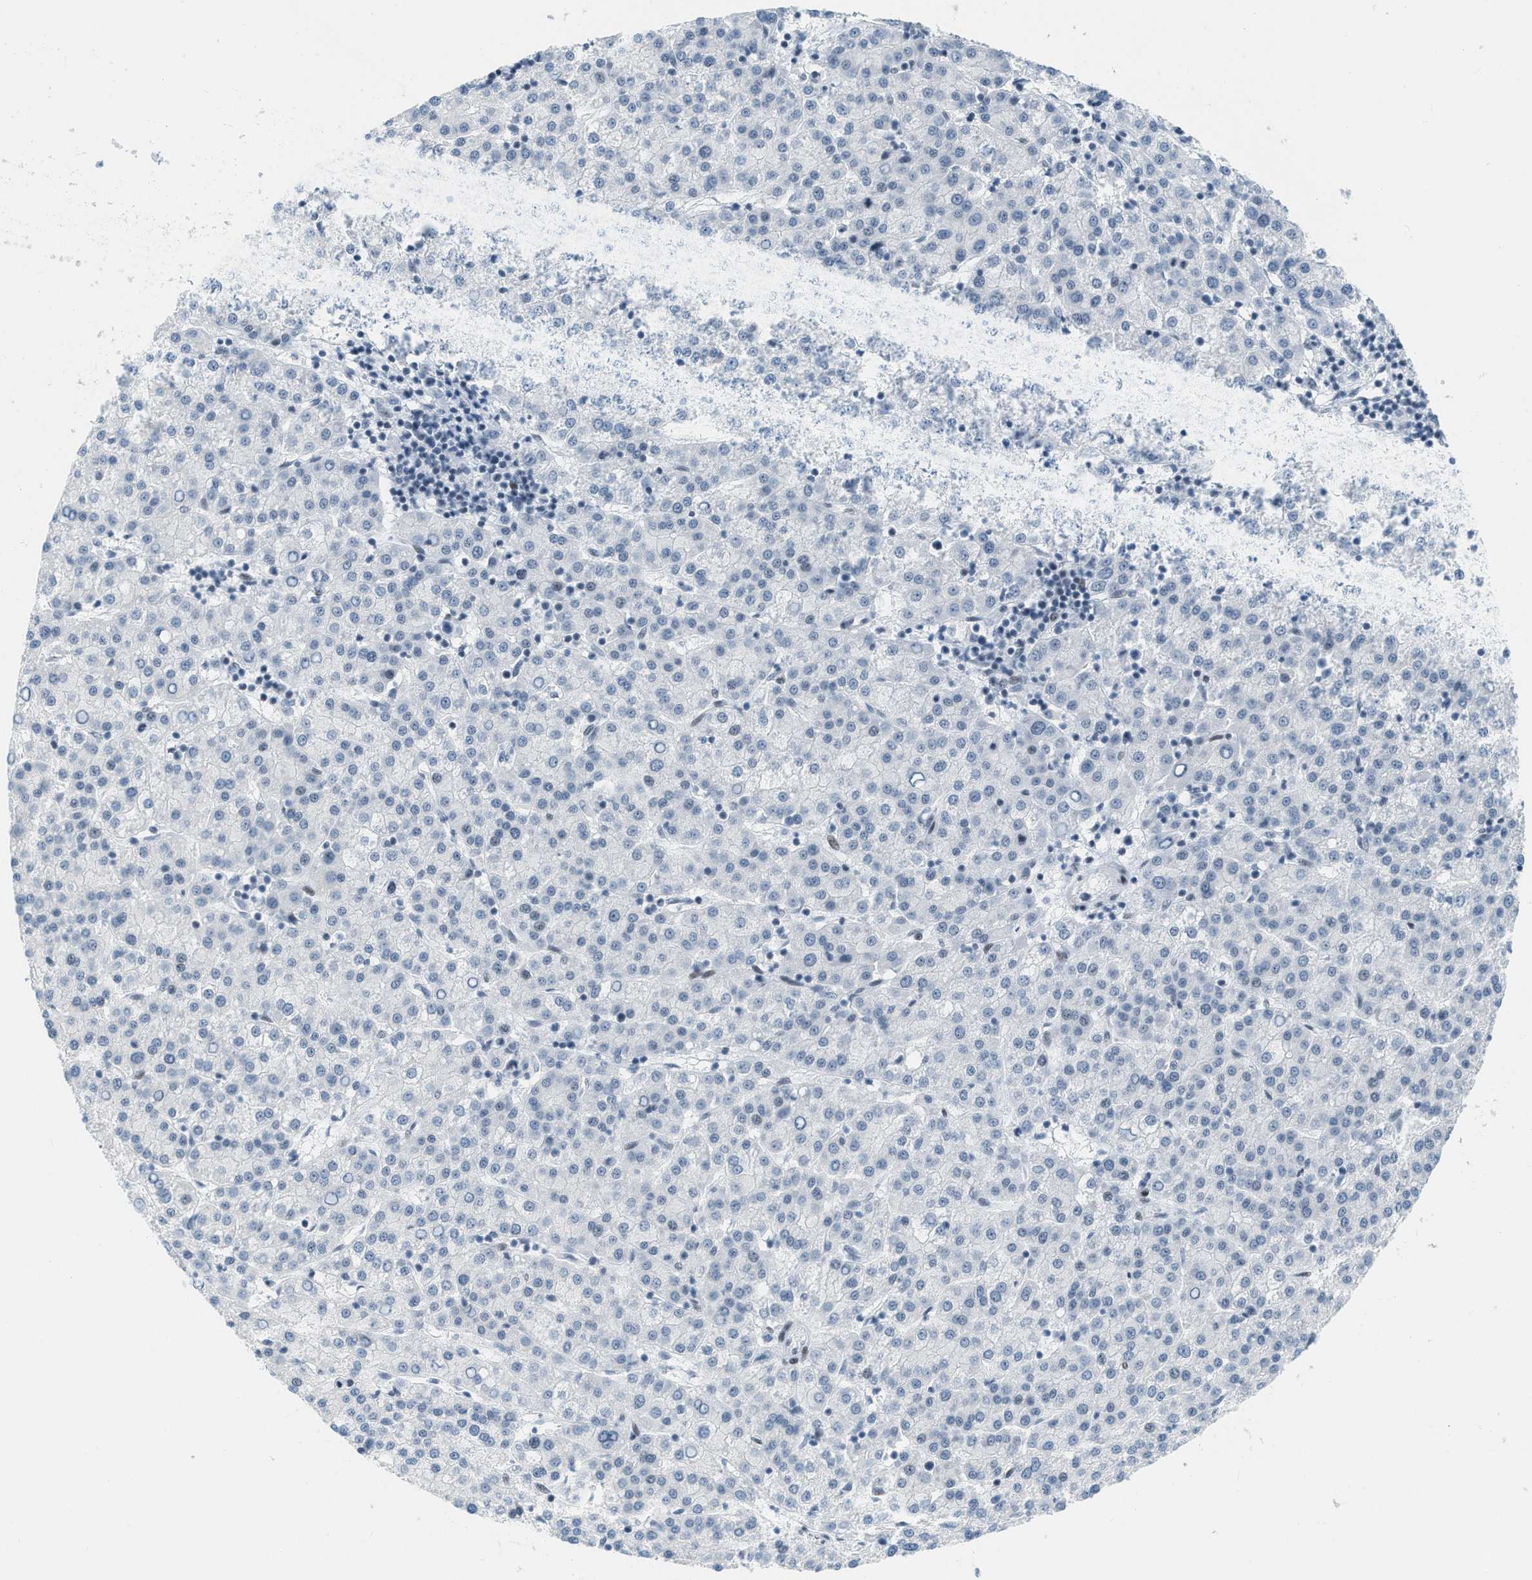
{"staining": {"intensity": "negative", "quantity": "none", "location": "none"}, "tissue": "liver cancer", "cell_type": "Tumor cells", "image_type": "cancer", "snomed": [{"axis": "morphology", "description": "Carcinoma, Hepatocellular, NOS"}, {"axis": "topography", "description": "Liver"}], "caption": "This is a histopathology image of IHC staining of liver cancer (hepatocellular carcinoma), which shows no positivity in tumor cells. The staining was performed using DAB (3,3'-diaminobenzidine) to visualize the protein expression in brown, while the nuclei were stained in blue with hematoxylin (Magnification: 20x).", "gene": "PBX1", "patient": {"sex": "female", "age": 58}}